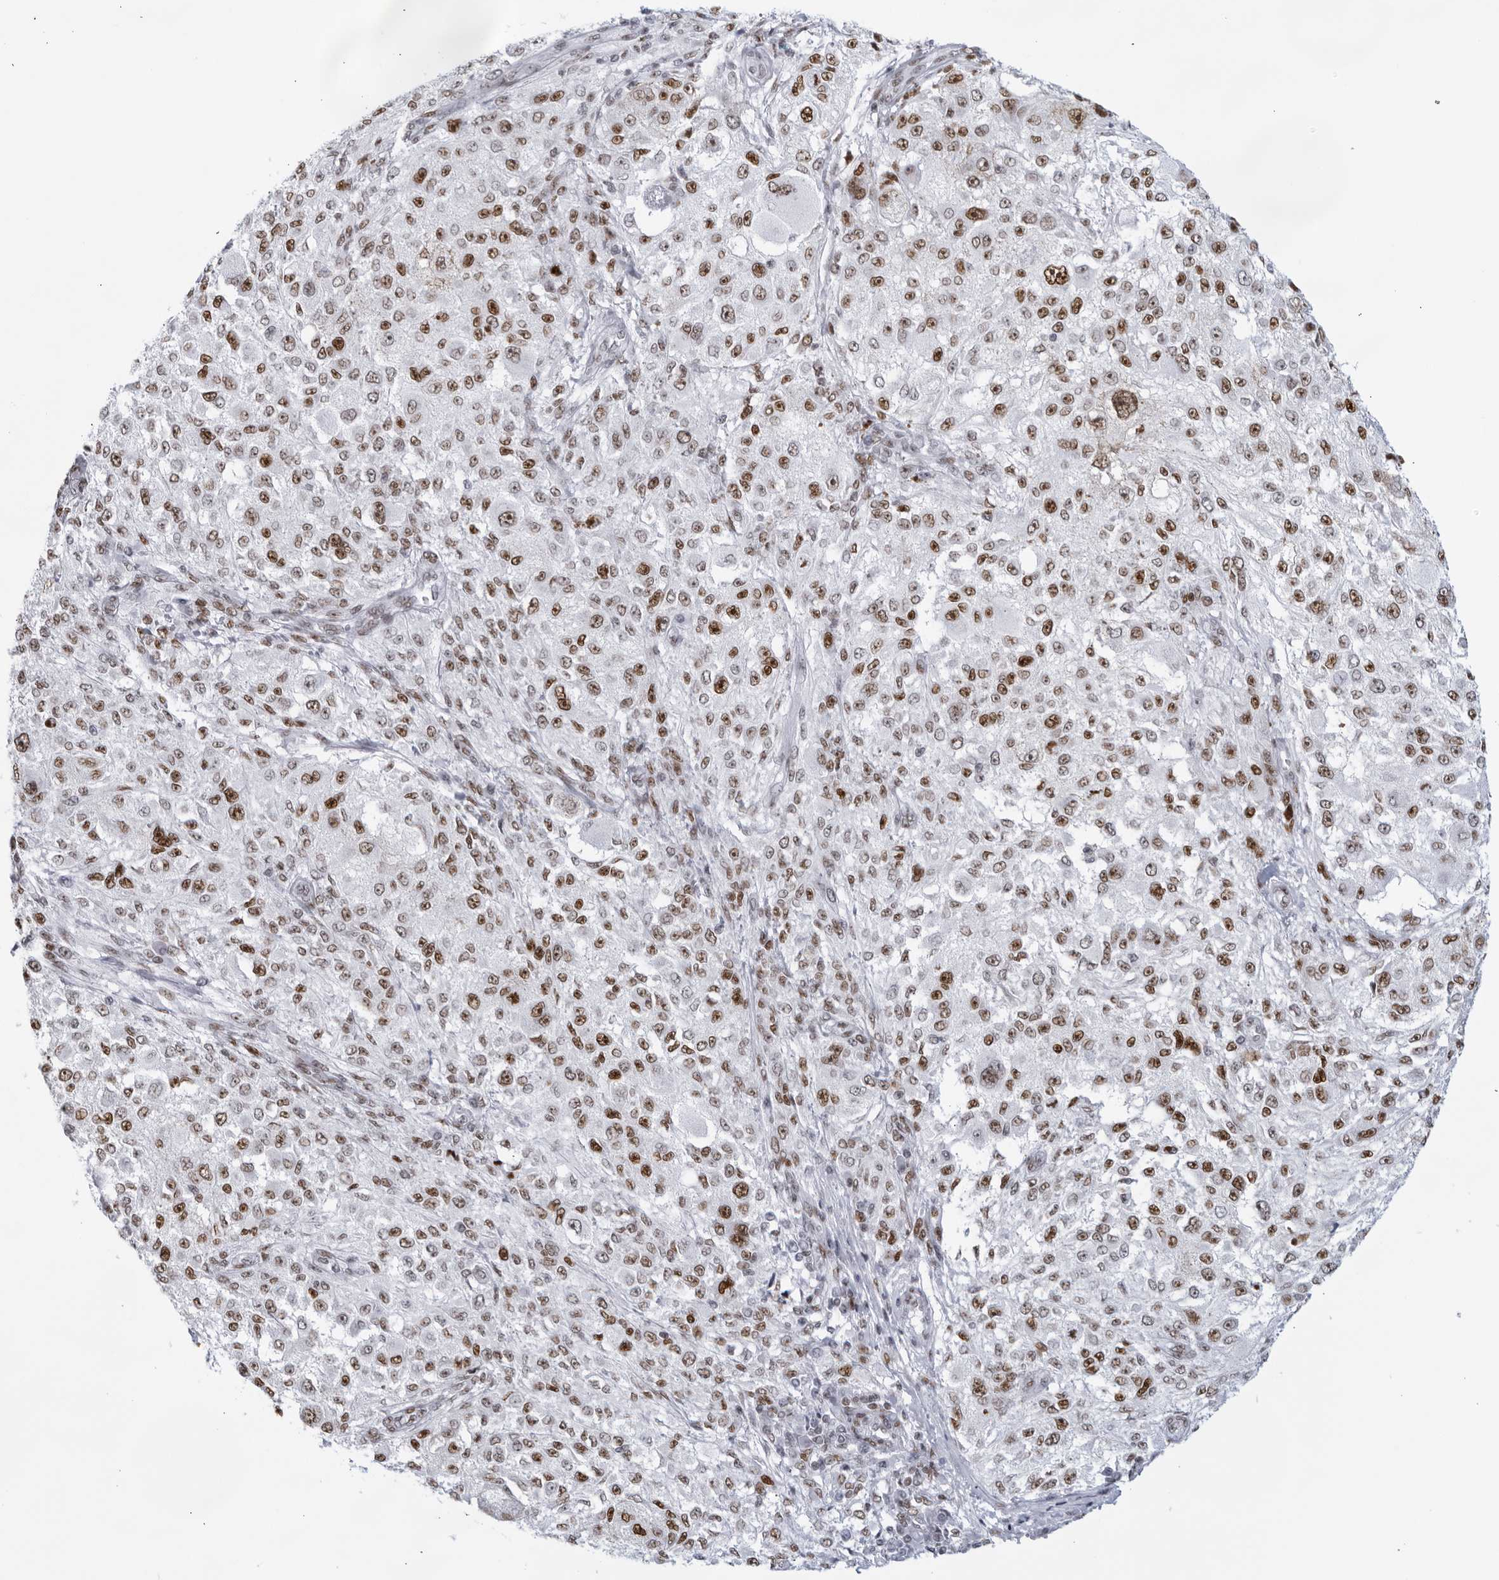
{"staining": {"intensity": "strong", "quantity": ">75%", "location": "nuclear"}, "tissue": "melanoma", "cell_type": "Tumor cells", "image_type": "cancer", "snomed": [{"axis": "morphology", "description": "Necrosis, NOS"}, {"axis": "morphology", "description": "Malignant melanoma, NOS"}, {"axis": "topography", "description": "Skin"}], "caption": "Protein positivity by immunohistochemistry (IHC) reveals strong nuclear staining in approximately >75% of tumor cells in melanoma.", "gene": "HP1BP3", "patient": {"sex": "female", "age": 87}}